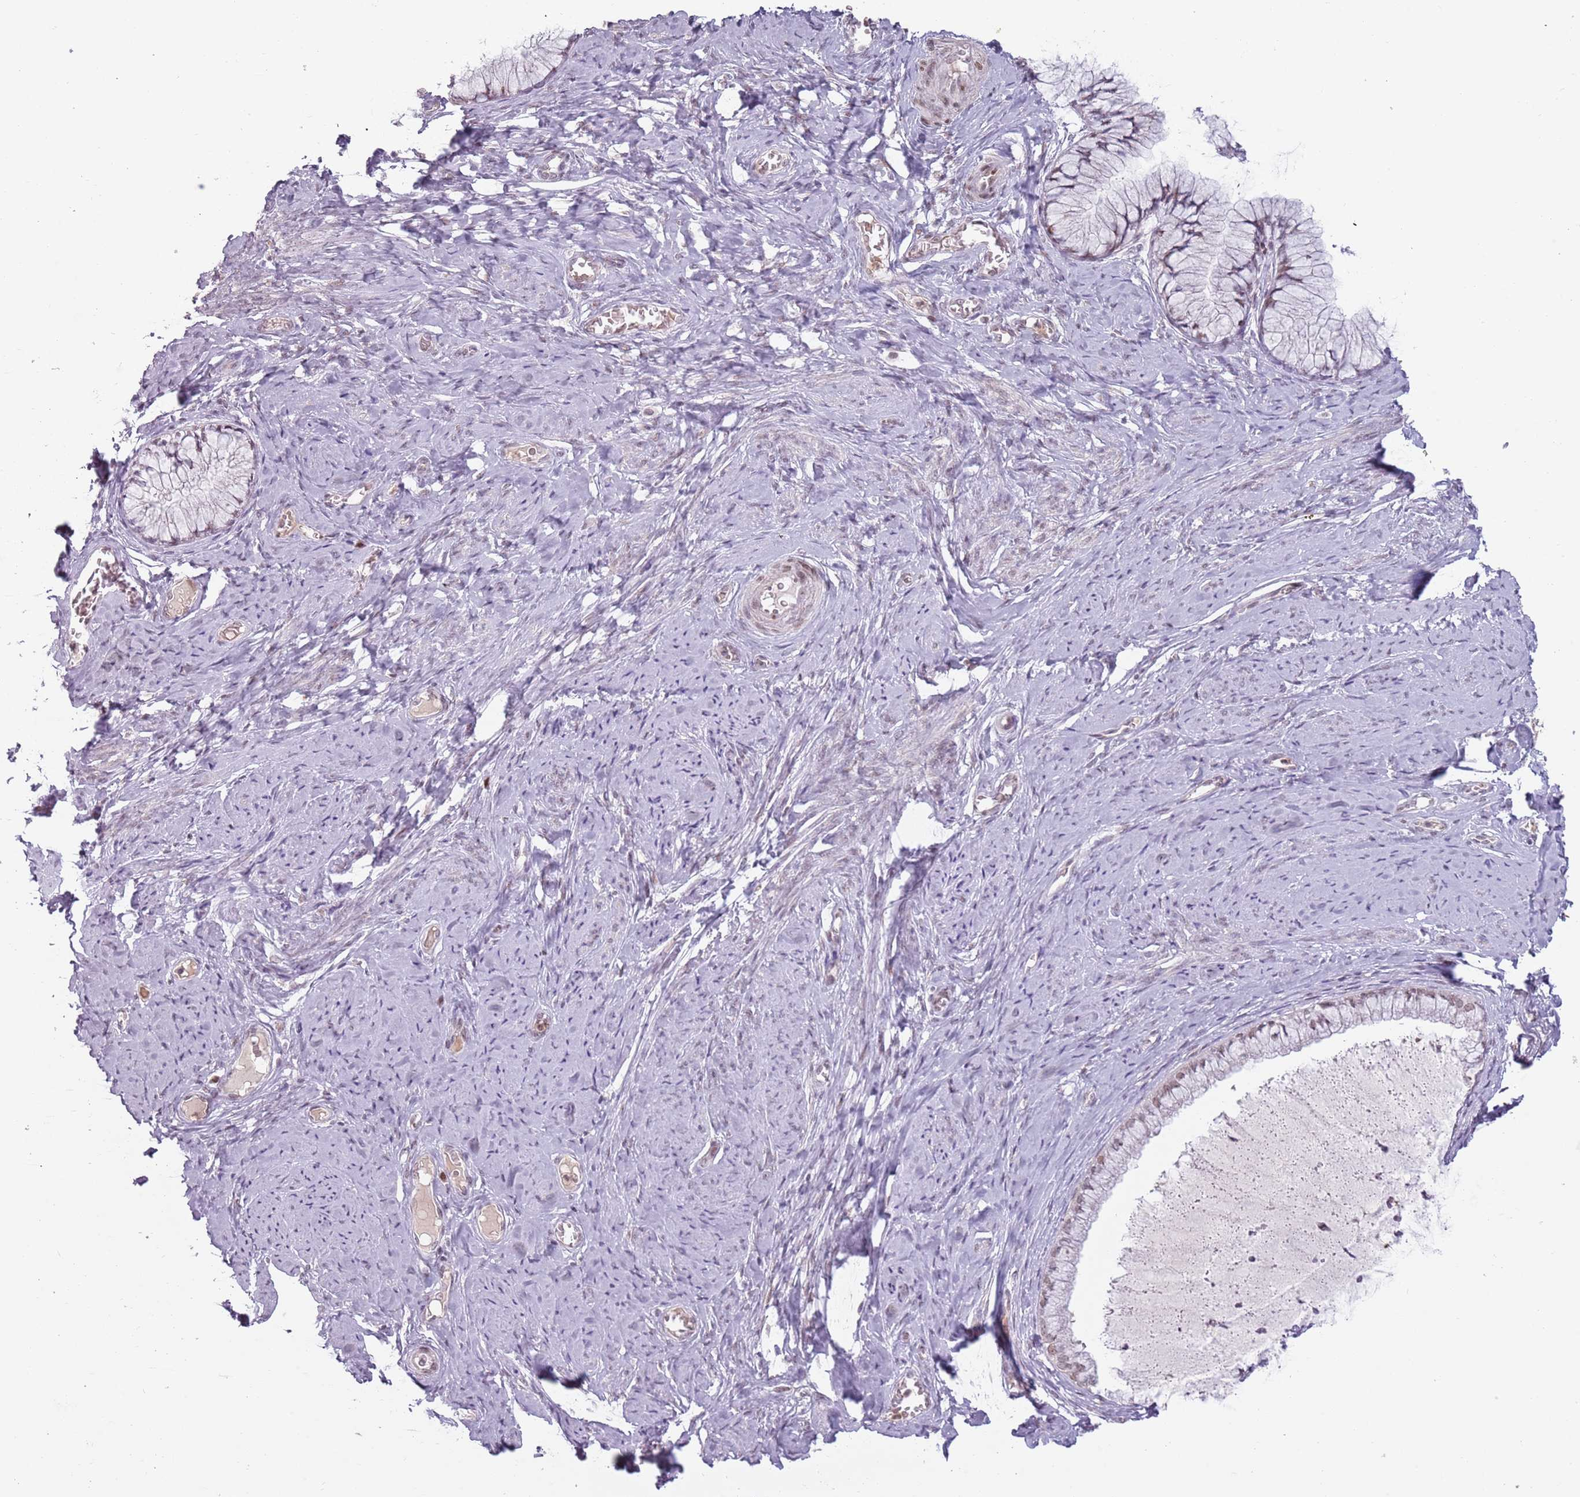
{"staining": {"intensity": "weak", "quantity": "25%-75%", "location": "nuclear"}, "tissue": "cervix", "cell_type": "Glandular cells", "image_type": "normal", "snomed": [{"axis": "morphology", "description": "Normal tissue, NOS"}, {"axis": "topography", "description": "Cervix"}], "caption": "IHC staining of benign cervix, which exhibits low levels of weak nuclear expression in about 25%-75% of glandular cells indicating weak nuclear protein positivity. The staining was performed using DAB (3,3'-diaminobenzidine) (brown) for protein detection and nuclei were counterstained in hematoxylin (blue).", "gene": "REXO4", "patient": {"sex": "female", "age": 42}}